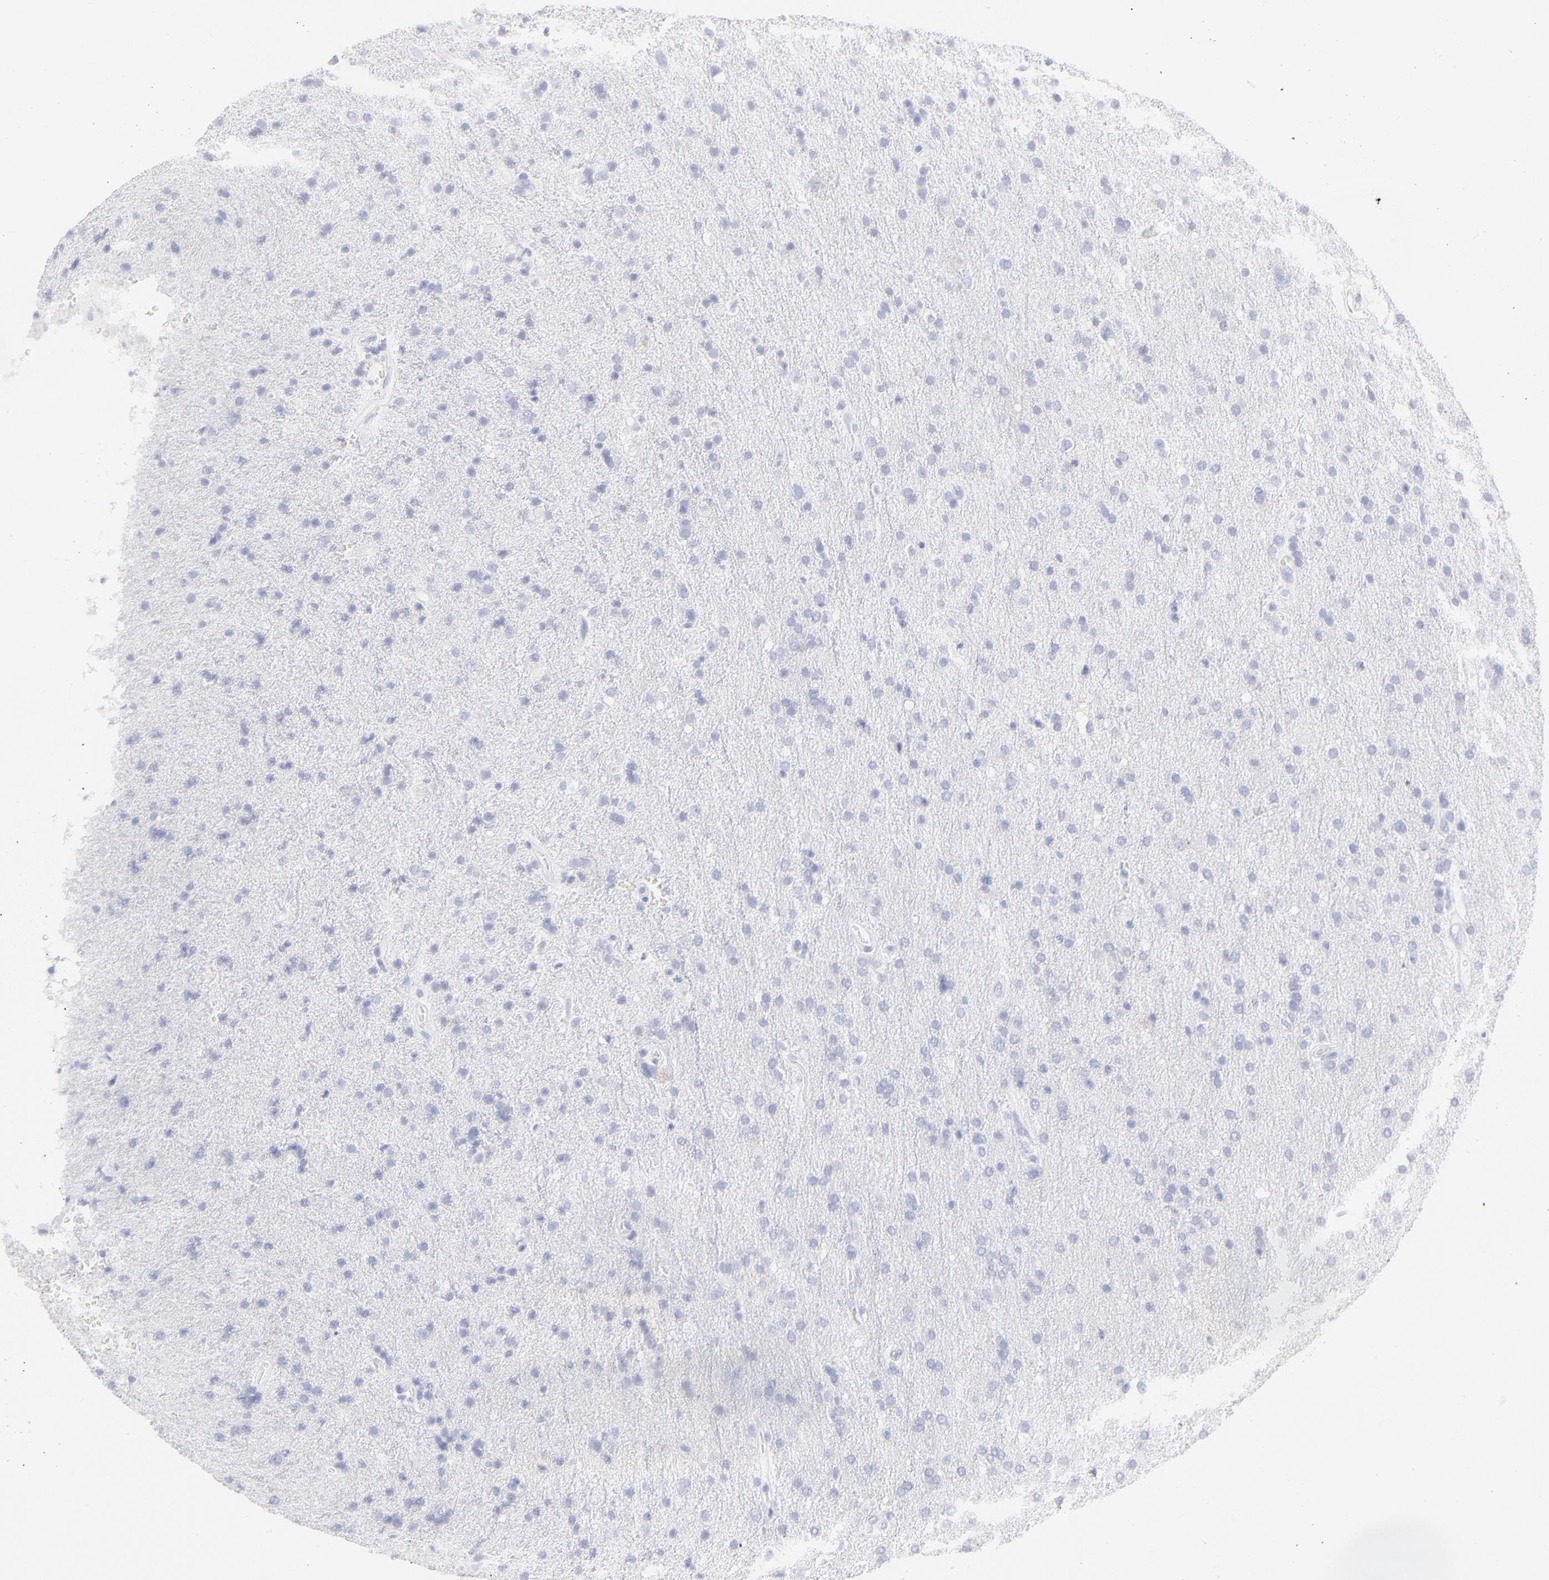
{"staining": {"intensity": "negative", "quantity": "none", "location": "none"}, "tissue": "glioma", "cell_type": "Tumor cells", "image_type": "cancer", "snomed": [{"axis": "morphology", "description": "Glioma, malignant, High grade"}, {"axis": "topography", "description": "Brain"}], "caption": "The immunohistochemistry (IHC) histopathology image has no significant expression in tumor cells of malignant glioma (high-grade) tissue.", "gene": "ELF3", "patient": {"sex": "male", "age": 33}}